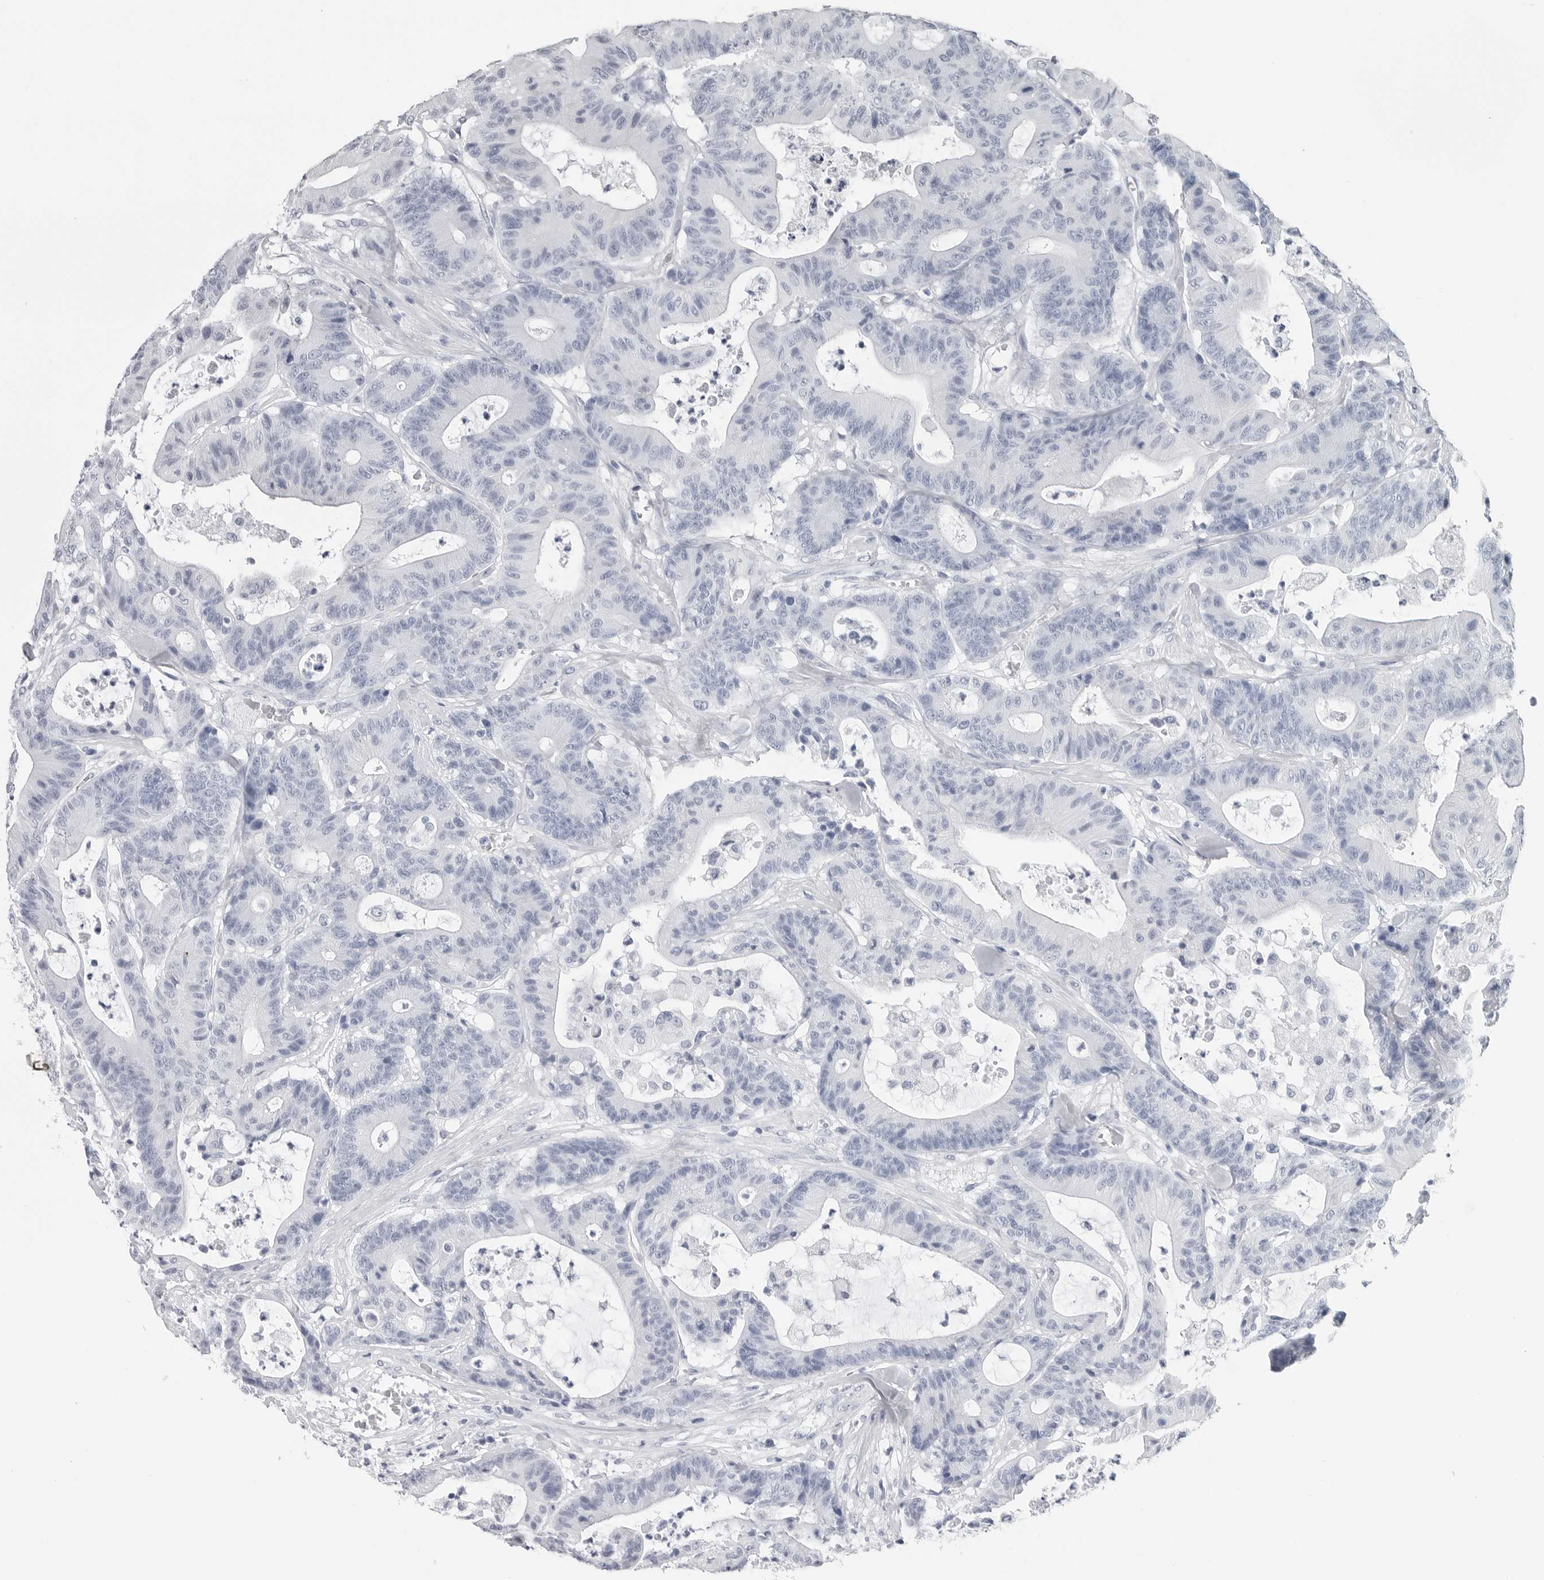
{"staining": {"intensity": "negative", "quantity": "none", "location": "none"}, "tissue": "colorectal cancer", "cell_type": "Tumor cells", "image_type": "cancer", "snomed": [{"axis": "morphology", "description": "Adenocarcinoma, NOS"}, {"axis": "topography", "description": "Colon"}], "caption": "This is a image of IHC staining of colorectal cancer (adenocarcinoma), which shows no staining in tumor cells.", "gene": "CSH1", "patient": {"sex": "female", "age": 84}}